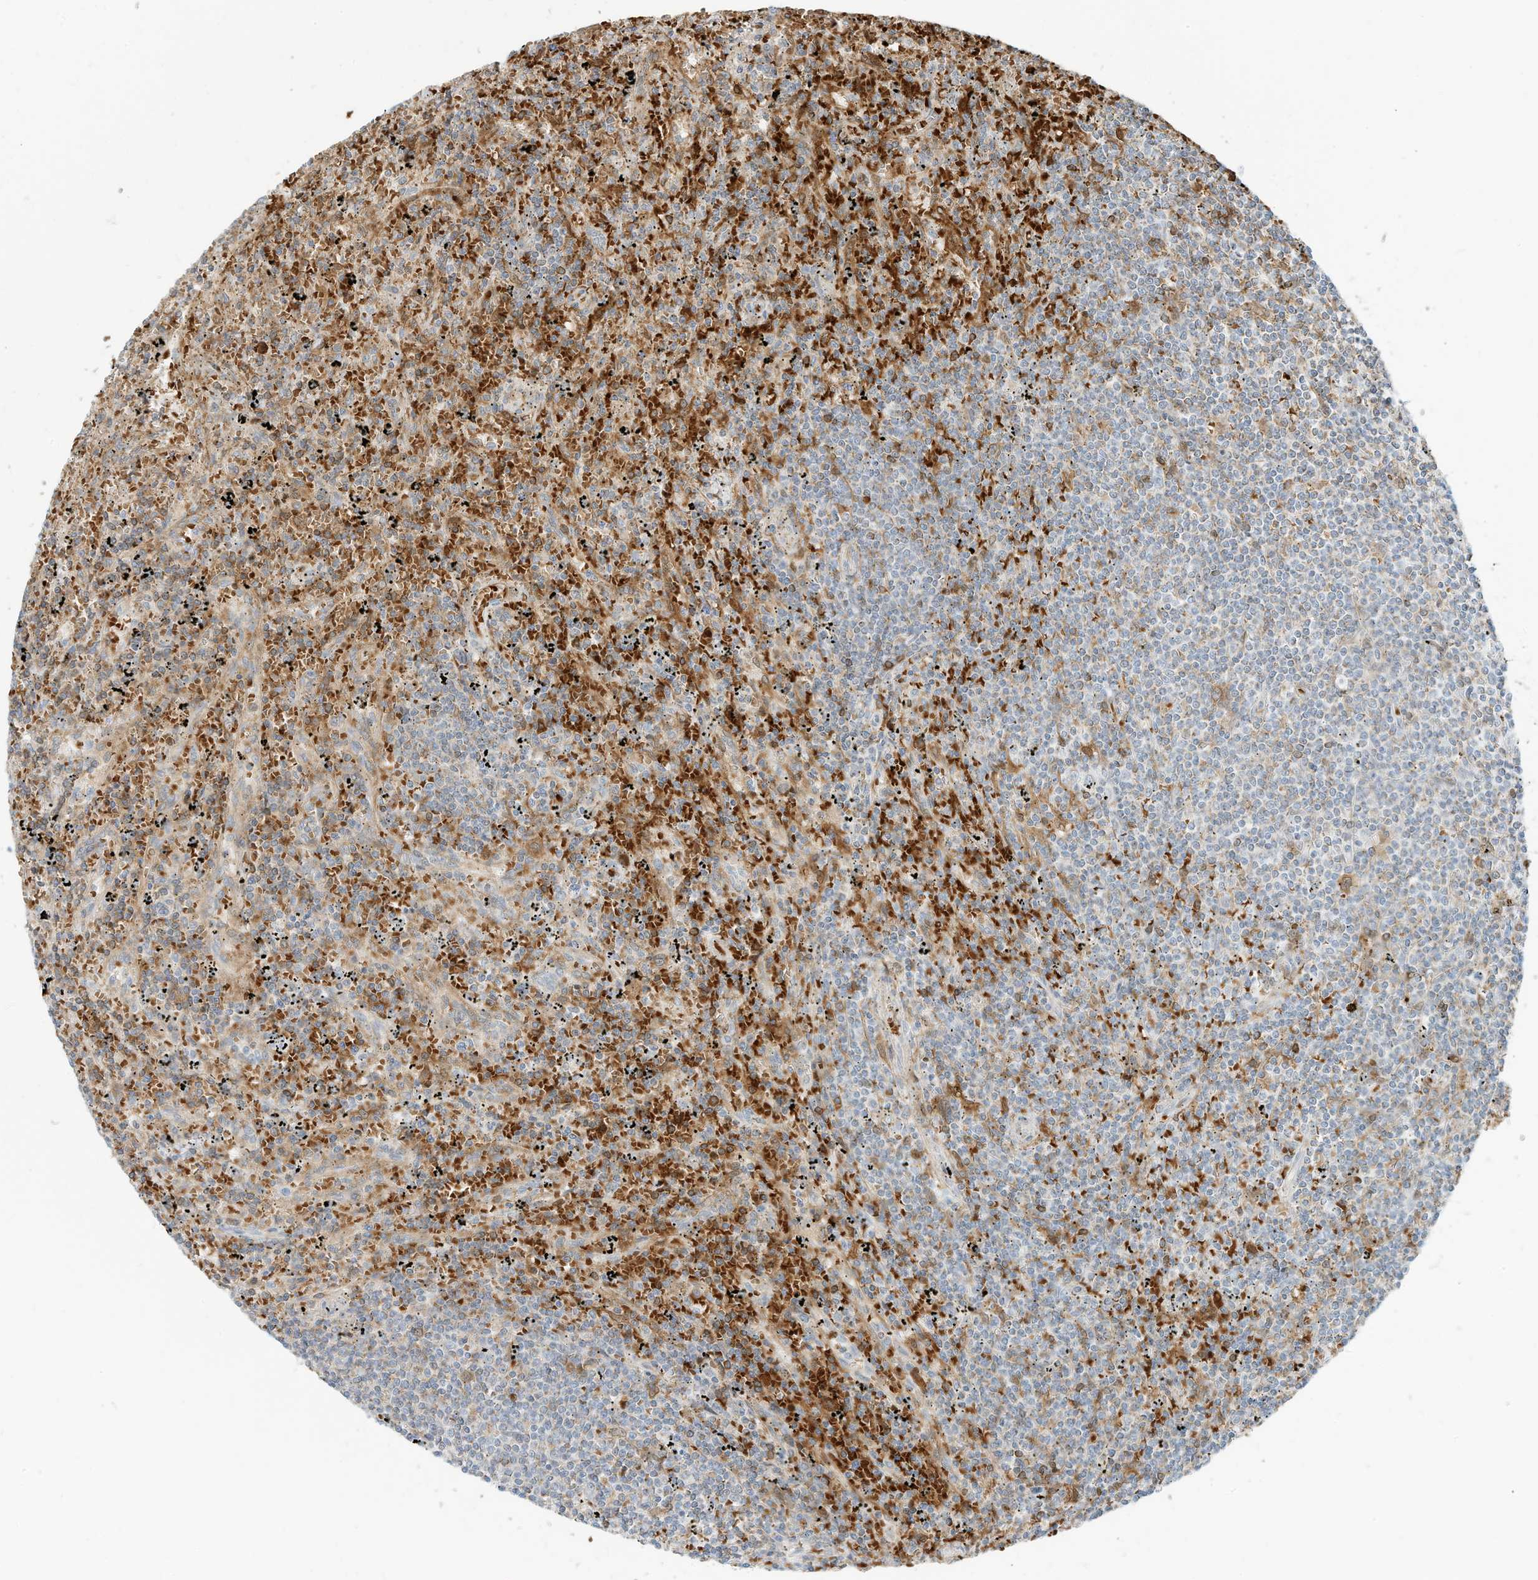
{"staining": {"intensity": "negative", "quantity": "none", "location": "none"}, "tissue": "lymphoma", "cell_type": "Tumor cells", "image_type": "cancer", "snomed": [{"axis": "morphology", "description": "Malignant lymphoma, non-Hodgkin's type, Low grade"}, {"axis": "topography", "description": "Spleen"}], "caption": "Immunohistochemical staining of human lymphoma exhibits no significant positivity in tumor cells. (DAB (3,3'-diaminobenzidine) immunohistochemistry with hematoxylin counter stain).", "gene": "MTUS2", "patient": {"sex": "male", "age": 76}}